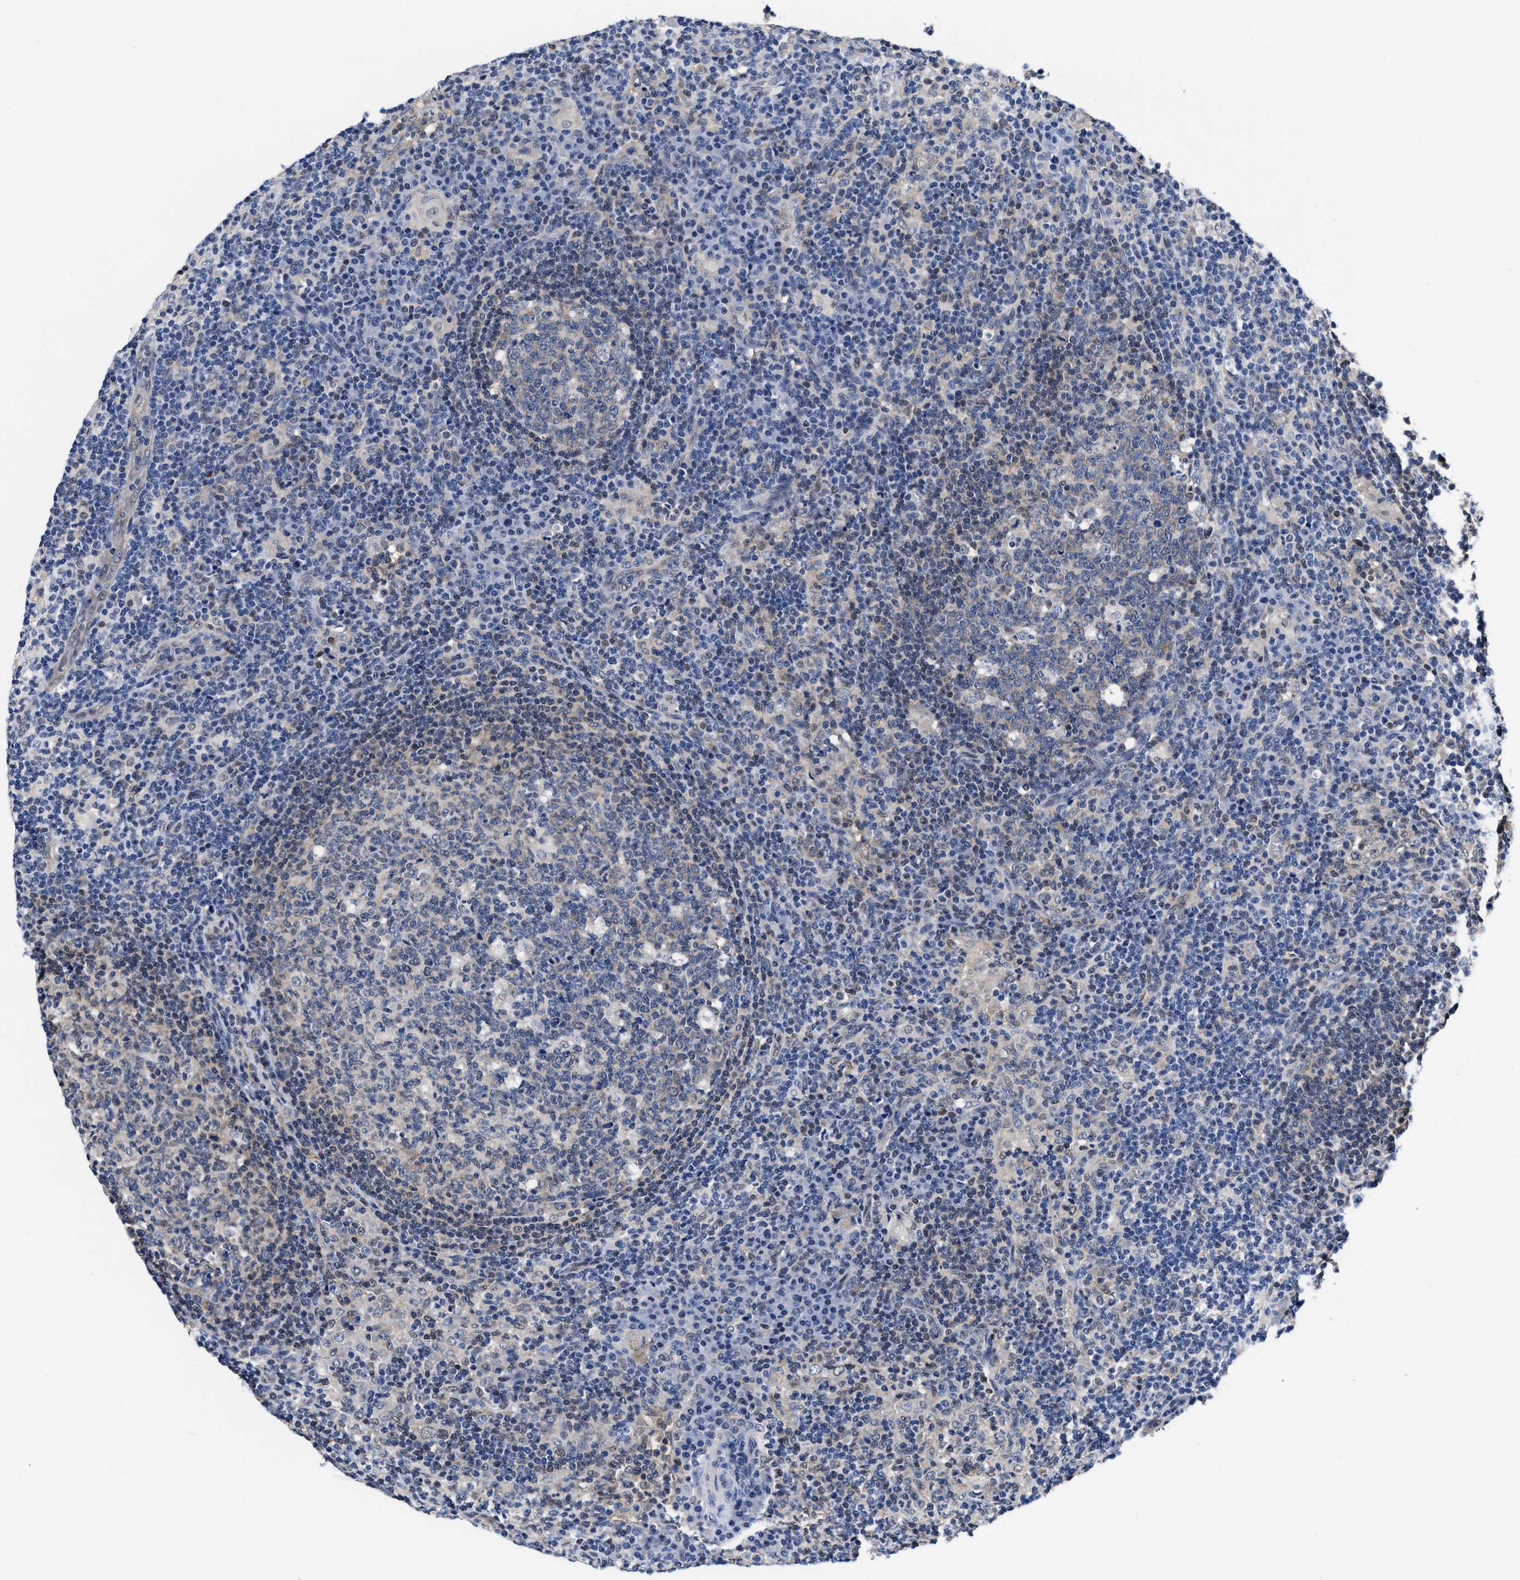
{"staining": {"intensity": "weak", "quantity": "<25%", "location": "cytoplasmic/membranous"}, "tissue": "lymph node", "cell_type": "Germinal center cells", "image_type": "normal", "snomed": [{"axis": "morphology", "description": "Normal tissue, NOS"}, {"axis": "morphology", "description": "Inflammation, NOS"}, {"axis": "topography", "description": "Lymph node"}], "caption": "A high-resolution micrograph shows immunohistochemistry staining of benign lymph node, which displays no significant staining in germinal center cells.", "gene": "ACLY", "patient": {"sex": "male", "age": 55}}